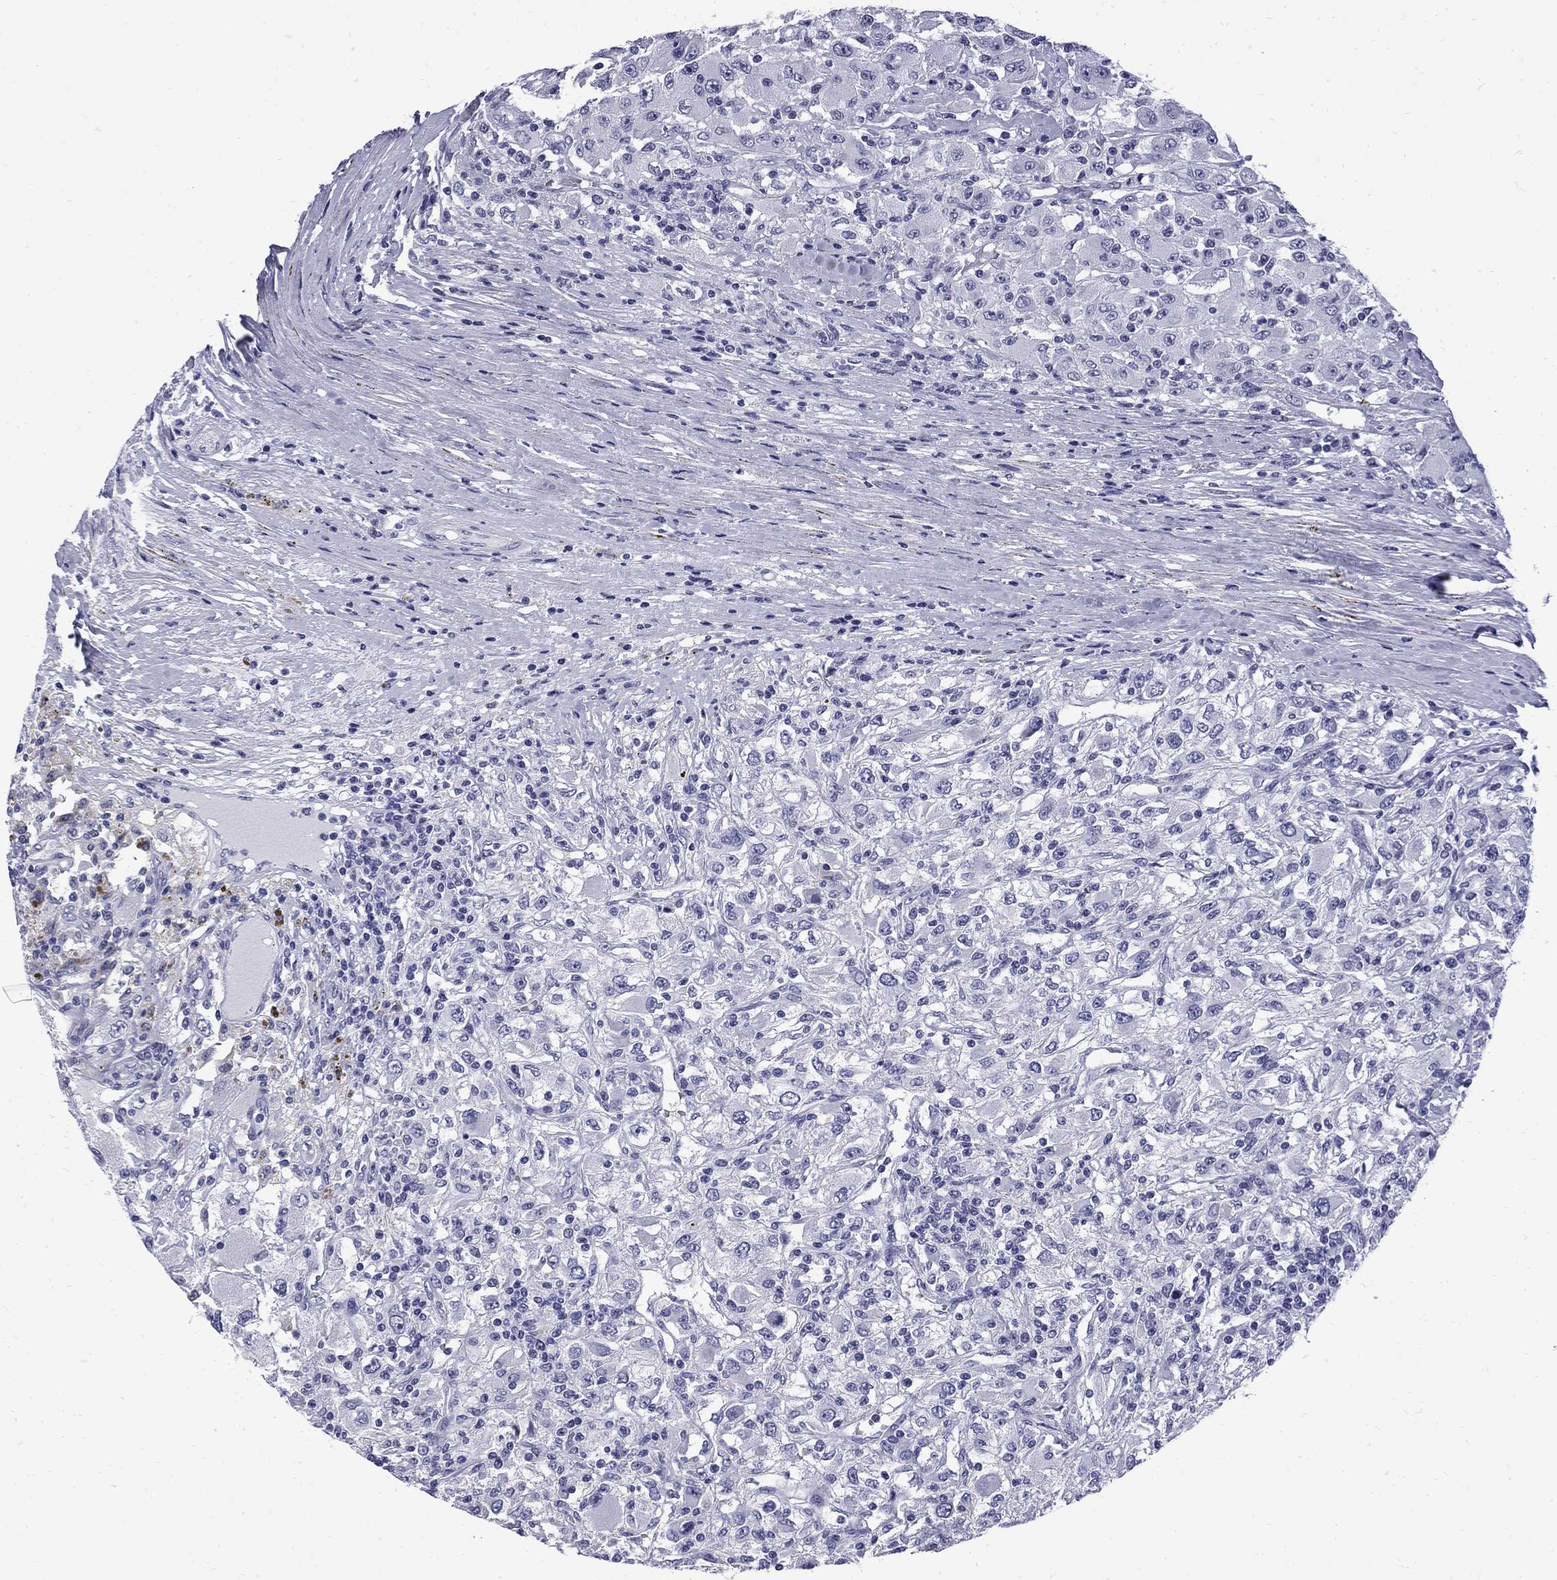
{"staining": {"intensity": "negative", "quantity": "none", "location": "none"}, "tissue": "renal cancer", "cell_type": "Tumor cells", "image_type": "cancer", "snomed": [{"axis": "morphology", "description": "Adenocarcinoma, NOS"}, {"axis": "topography", "description": "Kidney"}], "caption": "This is an IHC histopathology image of human adenocarcinoma (renal). There is no staining in tumor cells.", "gene": "MGARP", "patient": {"sex": "female", "age": 67}}